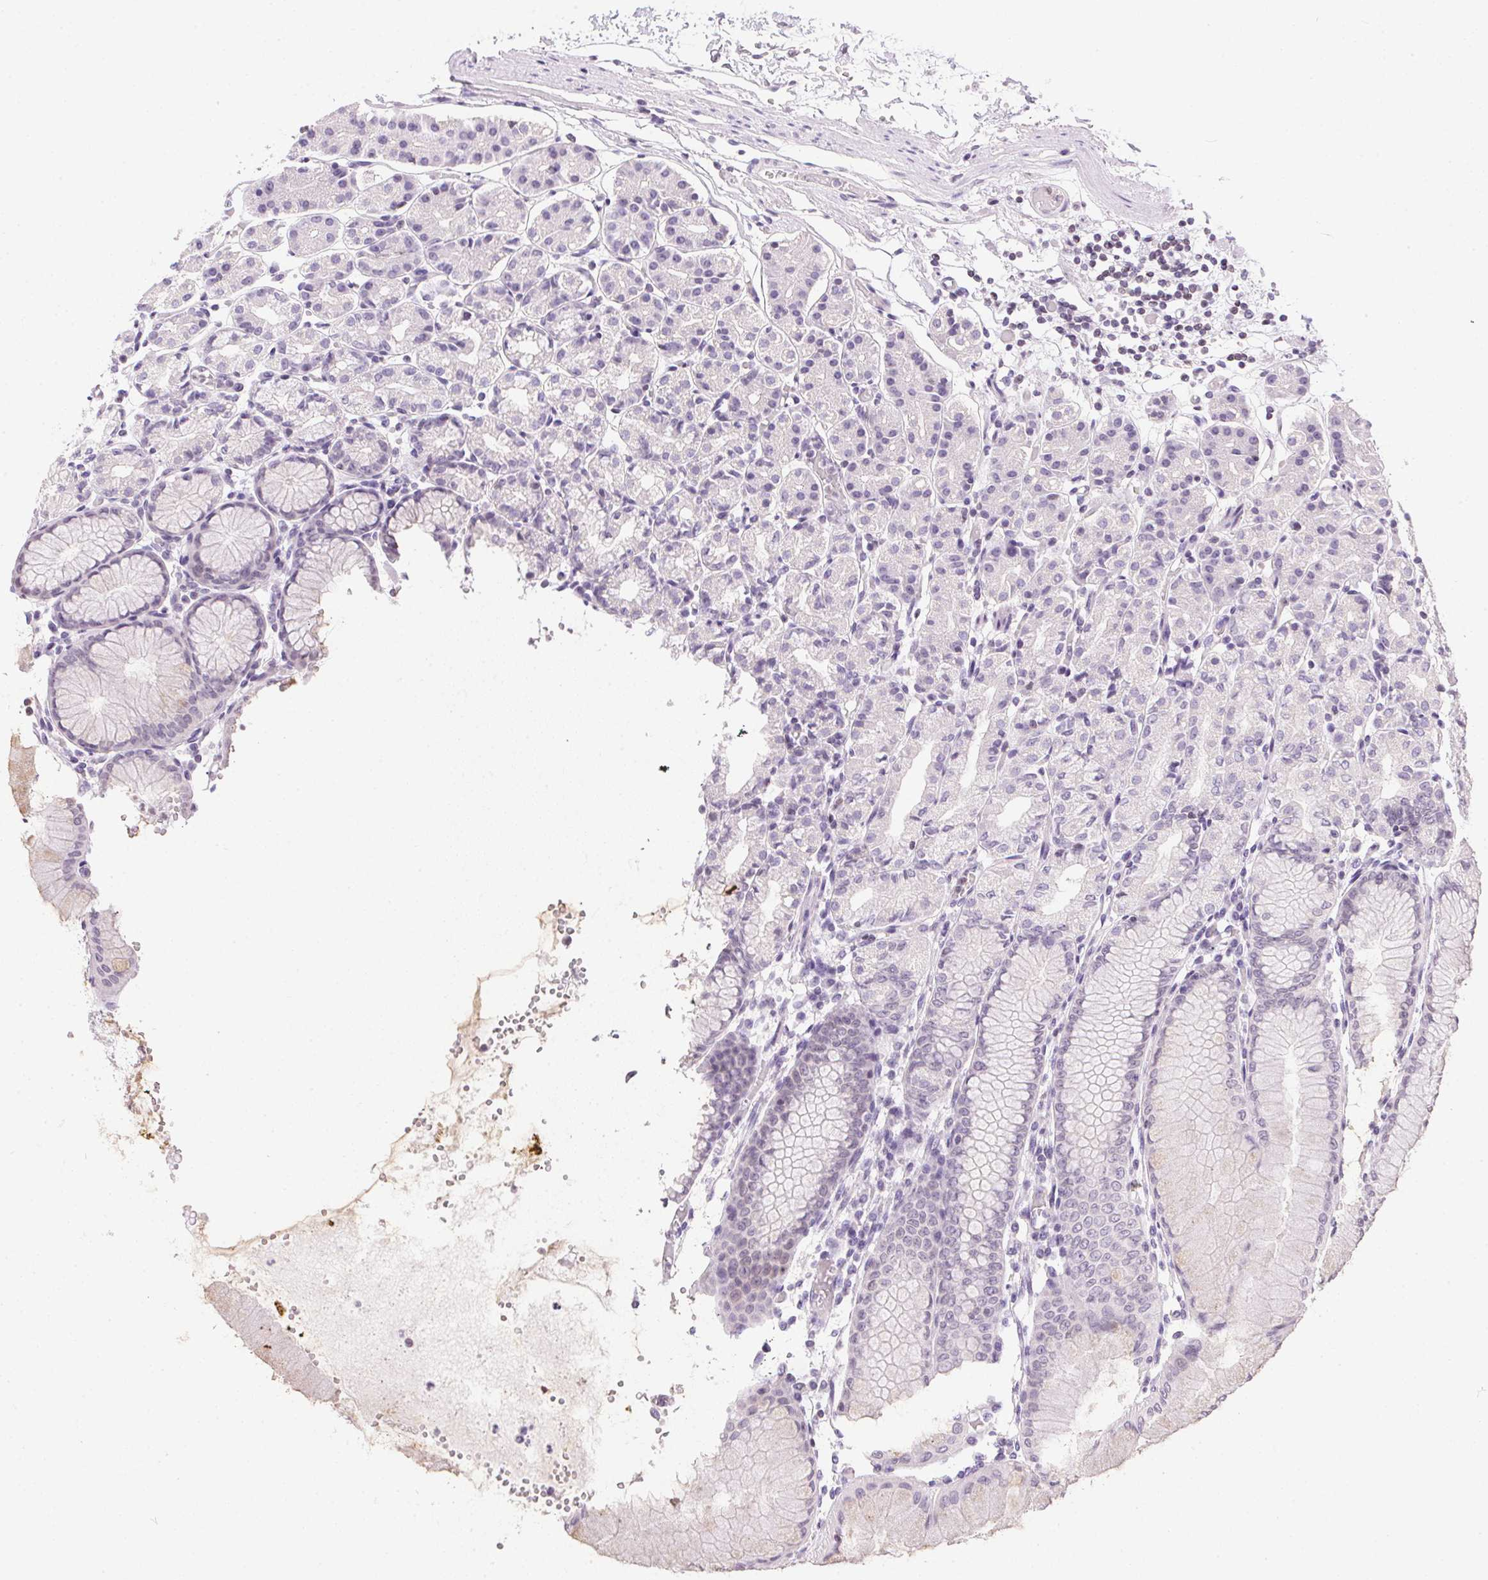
{"staining": {"intensity": "negative", "quantity": "none", "location": "none"}, "tissue": "stomach", "cell_type": "Glandular cells", "image_type": "normal", "snomed": [{"axis": "morphology", "description": "Normal tissue, NOS"}, {"axis": "topography", "description": "Stomach"}], "caption": "A high-resolution image shows immunohistochemistry (IHC) staining of unremarkable stomach, which shows no significant staining in glandular cells. Brightfield microscopy of immunohistochemistry (IHC) stained with DAB (brown) and hematoxylin (blue), captured at high magnification.", "gene": "PRL", "patient": {"sex": "female", "age": 57}}